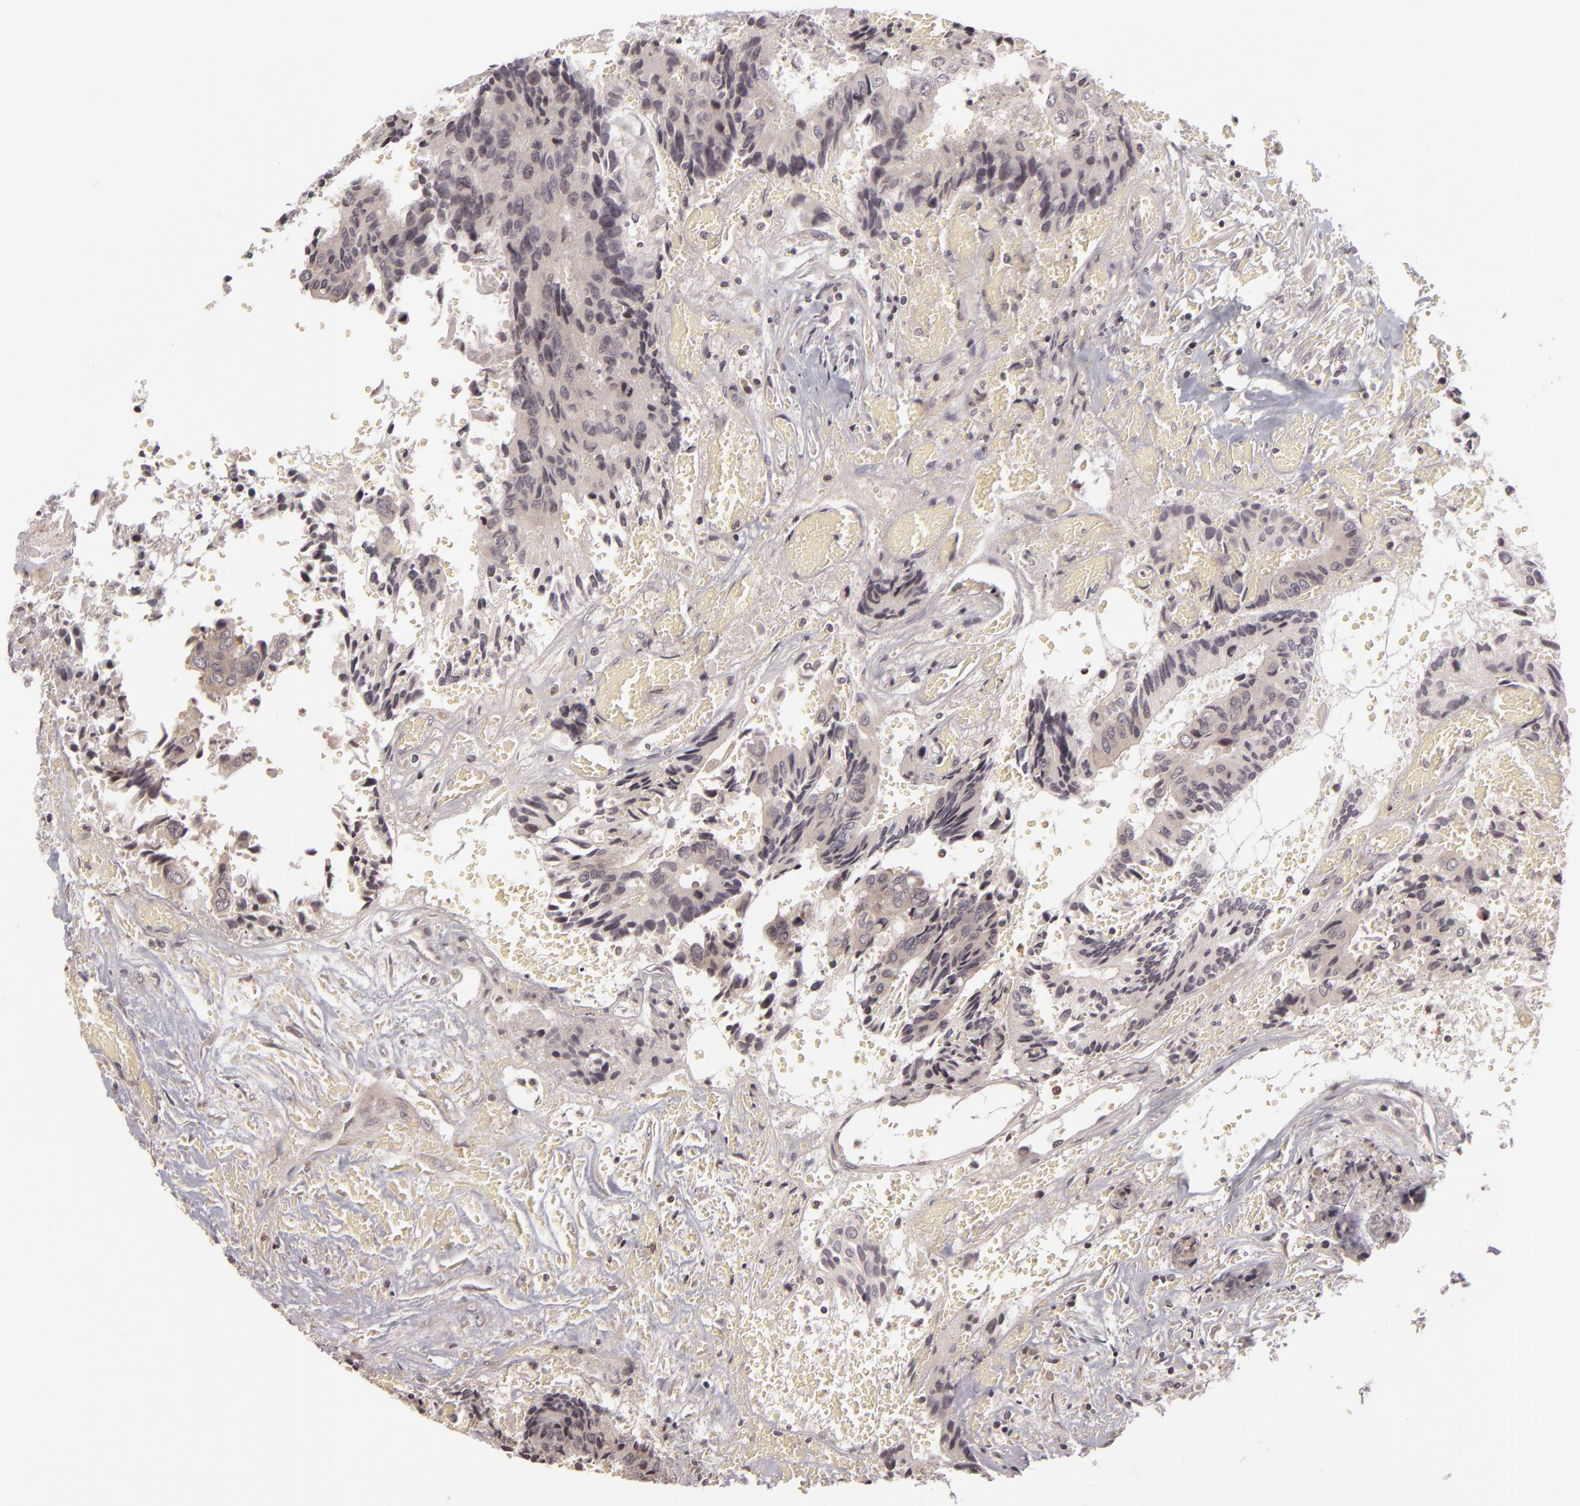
{"staining": {"intensity": "weak", "quantity": "<25%", "location": "nuclear"}, "tissue": "colorectal cancer", "cell_type": "Tumor cells", "image_type": "cancer", "snomed": [{"axis": "morphology", "description": "Adenocarcinoma, NOS"}, {"axis": "topography", "description": "Rectum"}], "caption": "The micrograph displays no staining of tumor cells in colorectal cancer.", "gene": "AKAP6", "patient": {"sex": "male", "age": 55}}